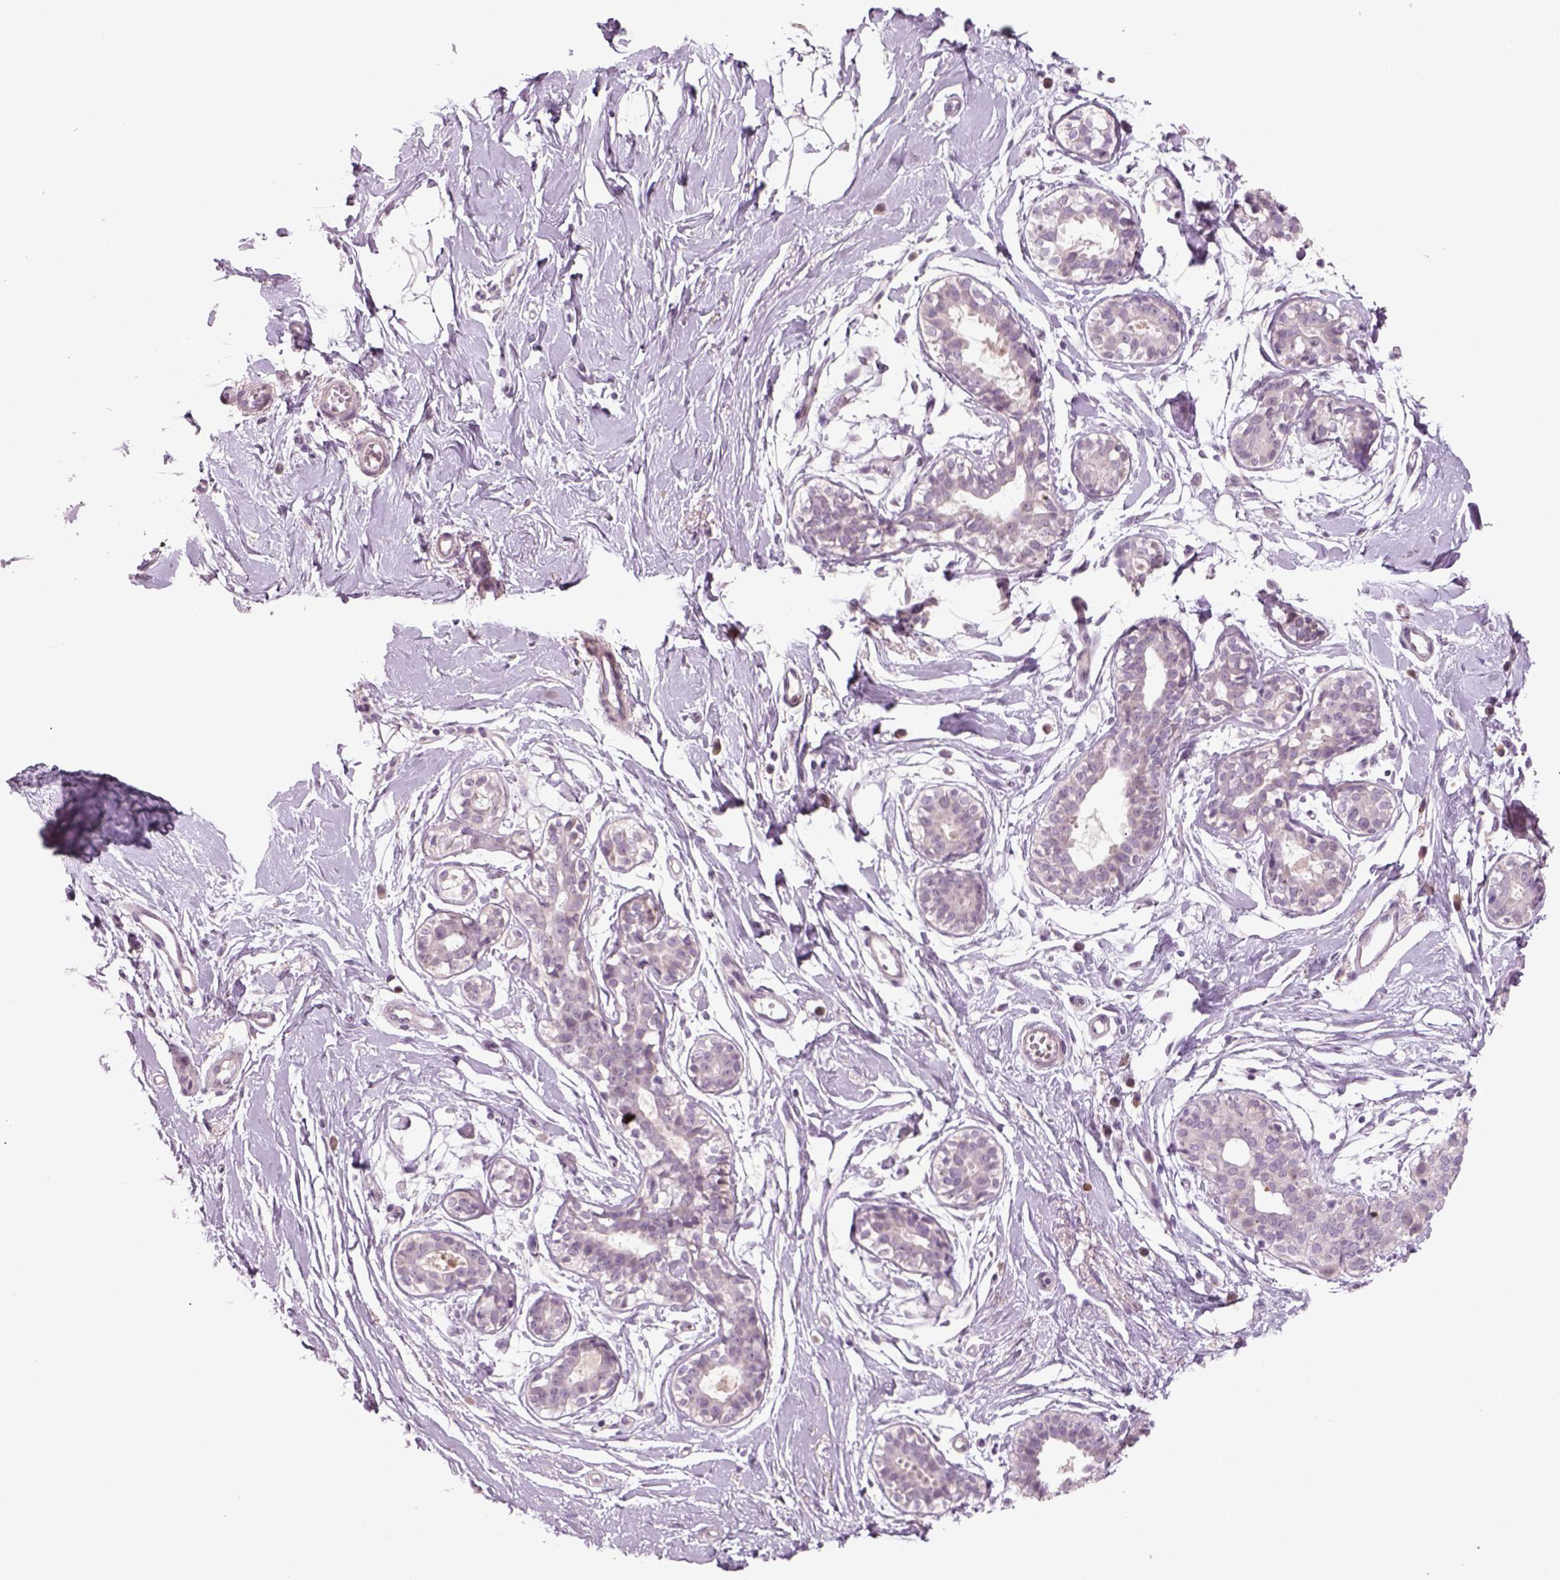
{"staining": {"intensity": "negative", "quantity": "none", "location": "none"}, "tissue": "breast", "cell_type": "Adipocytes", "image_type": "normal", "snomed": [{"axis": "morphology", "description": "Normal tissue, NOS"}, {"axis": "topography", "description": "Breast"}], "caption": "This micrograph is of unremarkable breast stained with immunohistochemistry (IHC) to label a protein in brown with the nuclei are counter-stained blue. There is no positivity in adipocytes.", "gene": "PENK", "patient": {"sex": "female", "age": 49}}